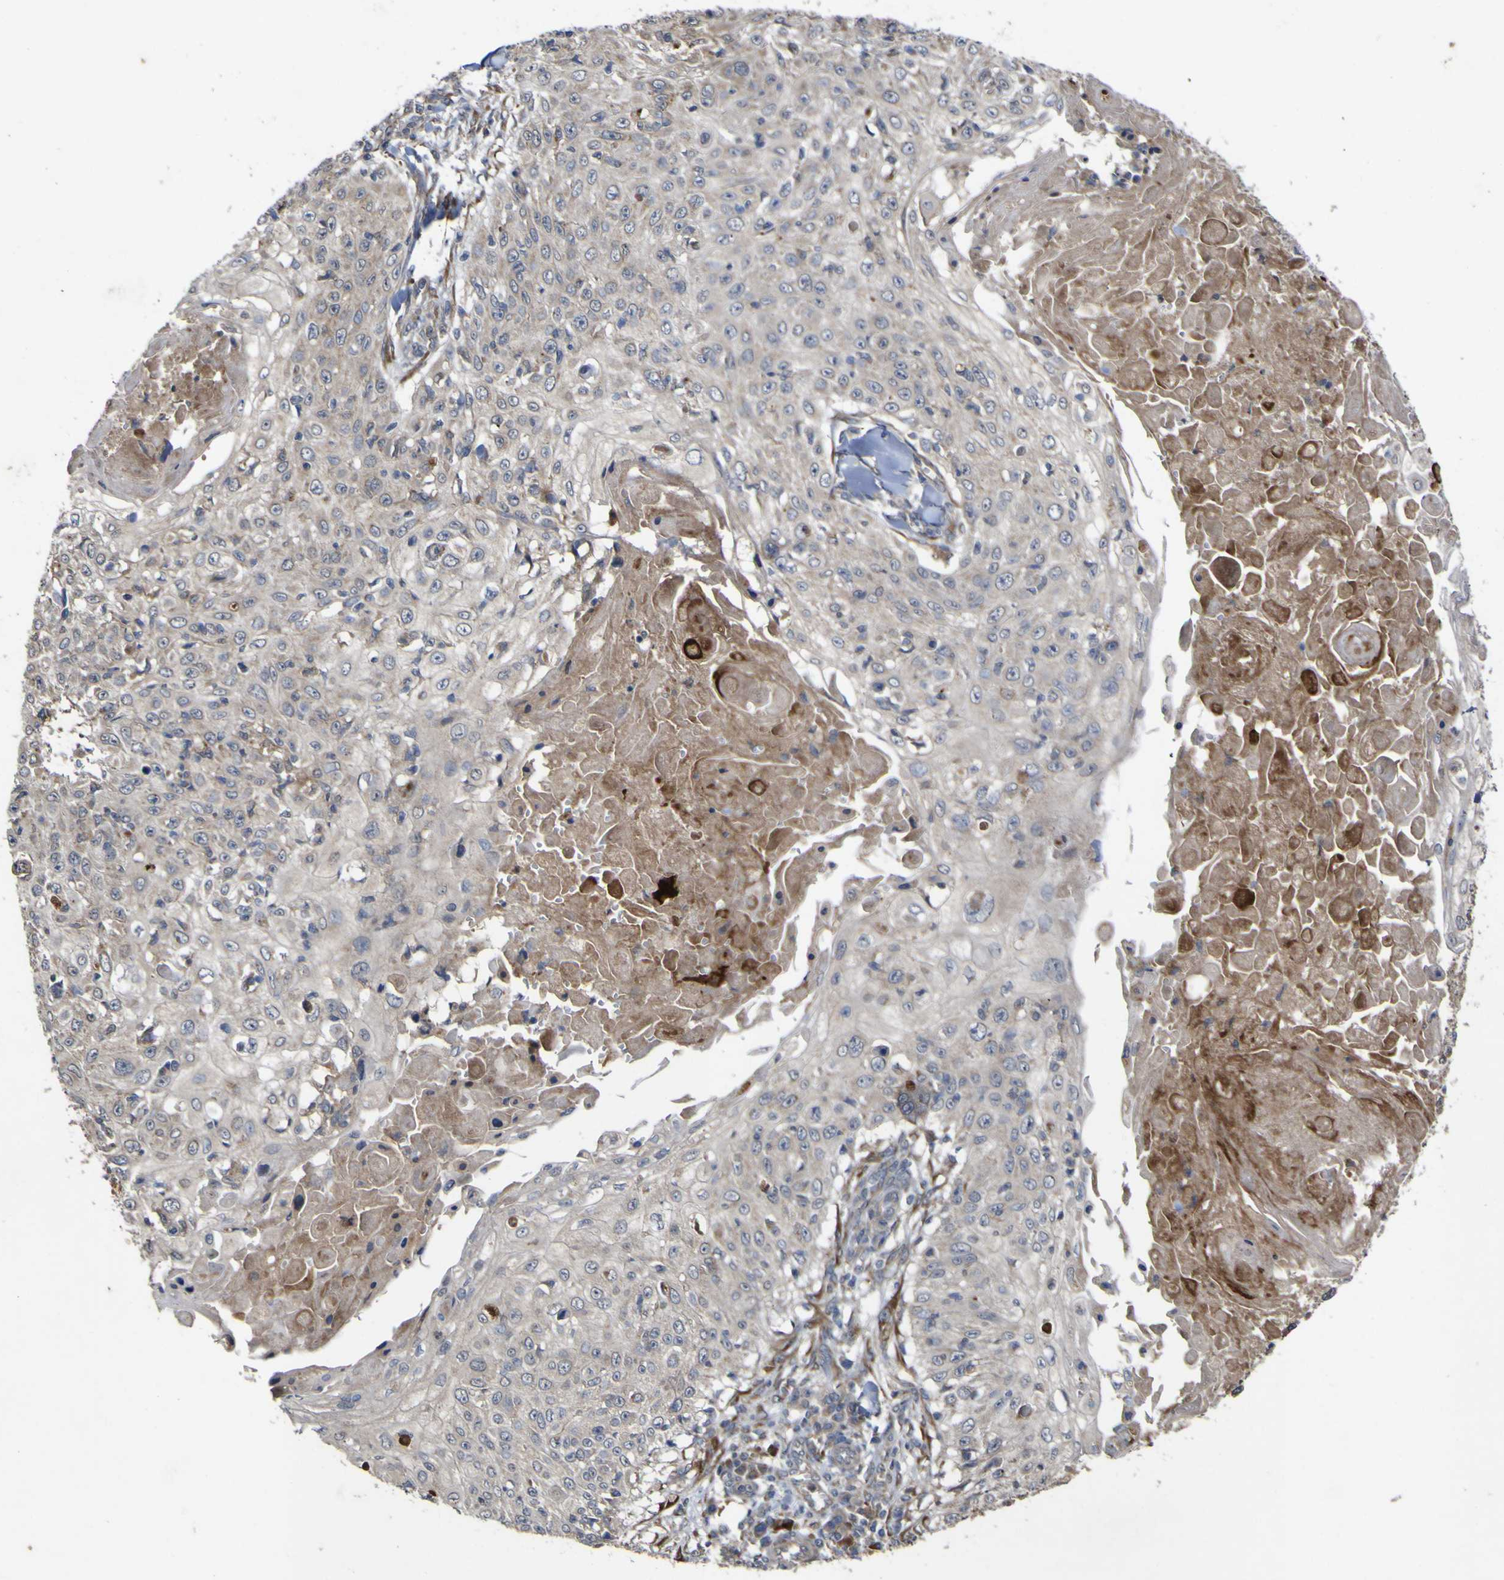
{"staining": {"intensity": "weak", "quantity": "<25%", "location": "cytoplasmic/membranous"}, "tissue": "skin cancer", "cell_type": "Tumor cells", "image_type": "cancer", "snomed": [{"axis": "morphology", "description": "Squamous cell carcinoma, NOS"}, {"axis": "topography", "description": "Skin"}], "caption": "Tumor cells are negative for brown protein staining in skin squamous cell carcinoma.", "gene": "IRAK2", "patient": {"sex": "male", "age": 86}}